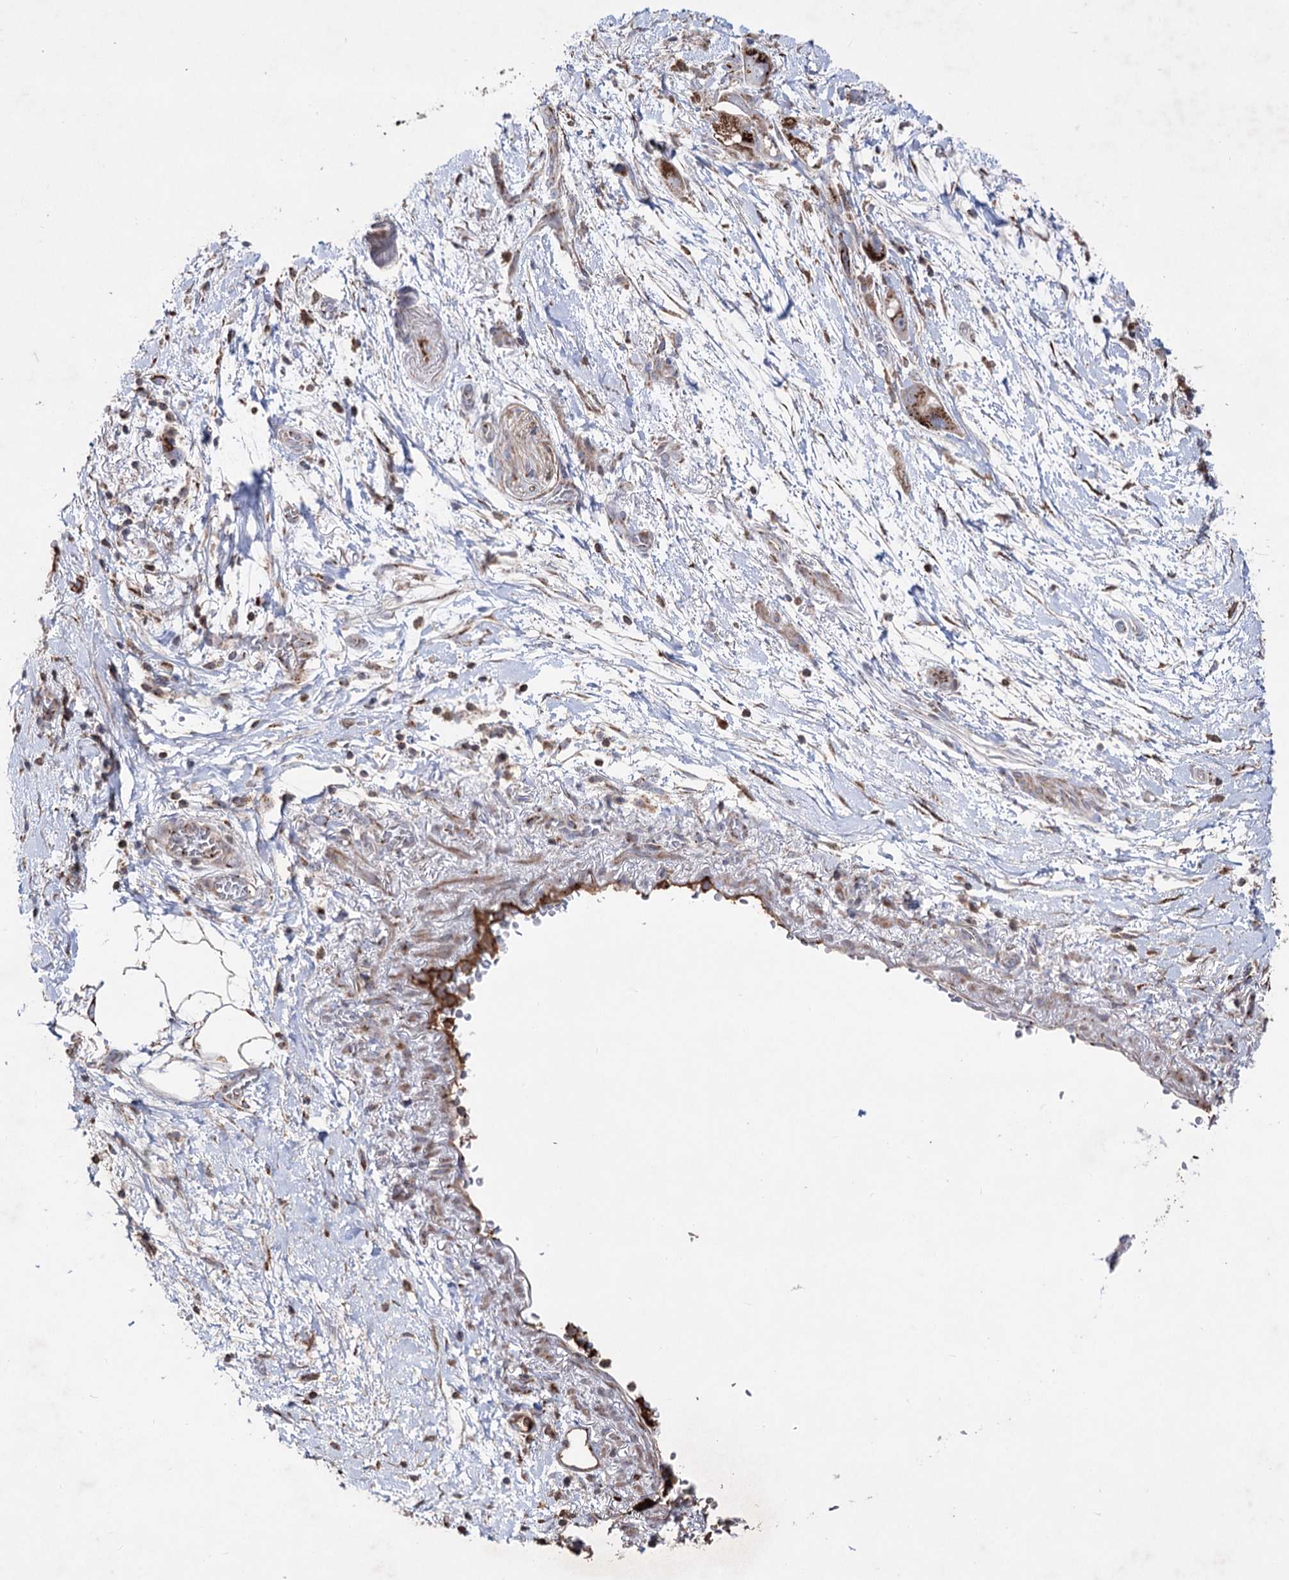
{"staining": {"intensity": "strong", "quantity": "25%-75%", "location": "cytoplasmic/membranous"}, "tissue": "pancreatic cancer", "cell_type": "Tumor cells", "image_type": "cancer", "snomed": [{"axis": "morphology", "description": "Normal tissue, NOS"}, {"axis": "morphology", "description": "Adenocarcinoma, NOS"}, {"axis": "topography", "description": "Pancreas"}], "caption": "The micrograph reveals a brown stain indicating the presence of a protein in the cytoplasmic/membranous of tumor cells in pancreatic cancer (adenocarcinoma).", "gene": "ARHGAP20", "patient": {"sex": "female", "age": 68}}